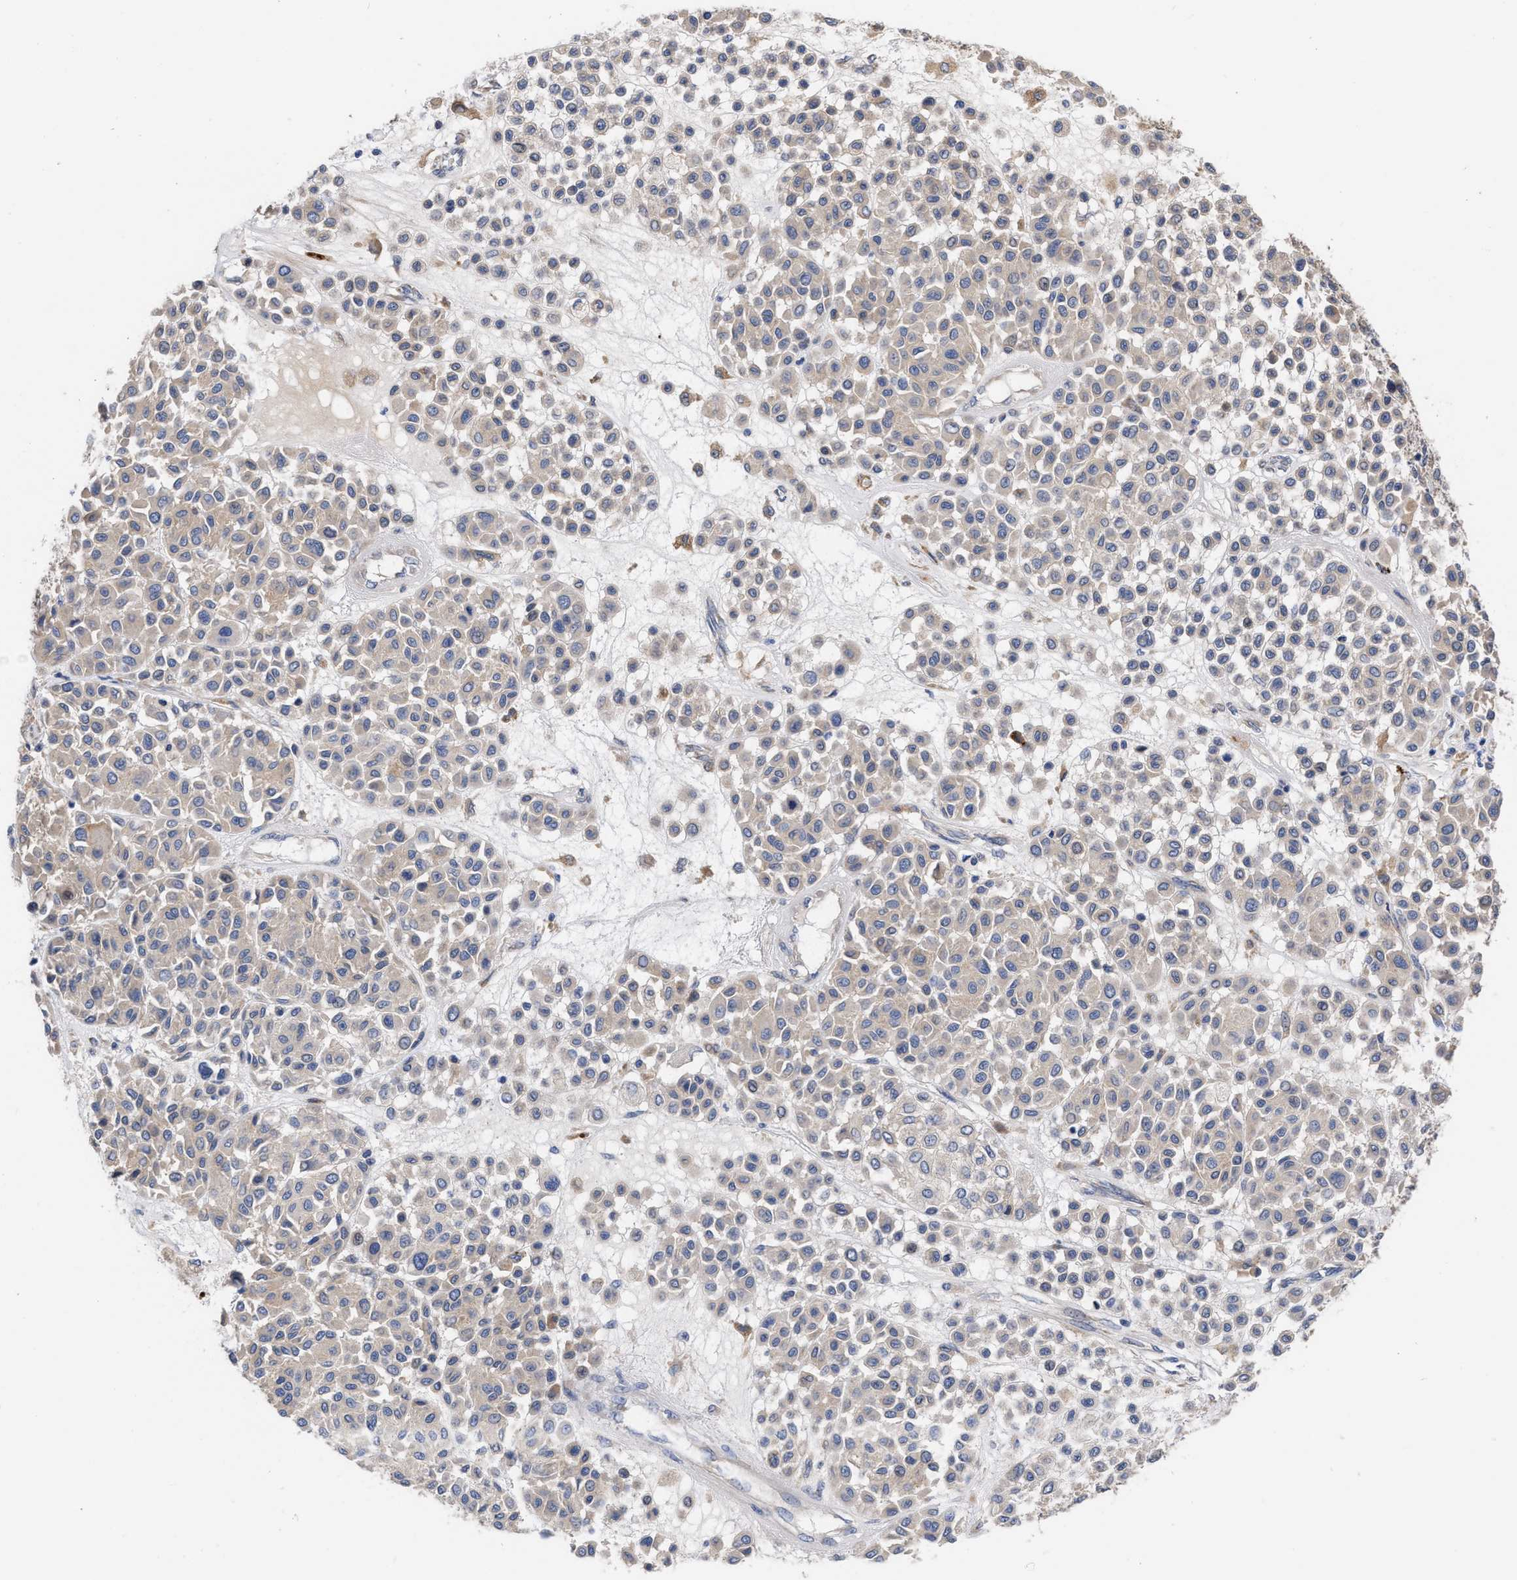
{"staining": {"intensity": "weak", "quantity": "<25%", "location": "cytoplasmic/membranous"}, "tissue": "melanoma", "cell_type": "Tumor cells", "image_type": "cancer", "snomed": [{"axis": "morphology", "description": "Malignant melanoma, Metastatic site"}, {"axis": "topography", "description": "Soft tissue"}], "caption": "Tumor cells show no significant staining in malignant melanoma (metastatic site). (DAB (3,3'-diaminobenzidine) immunohistochemistry (IHC) with hematoxylin counter stain).", "gene": "MLST8", "patient": {"sex": "male", "age": 41}}